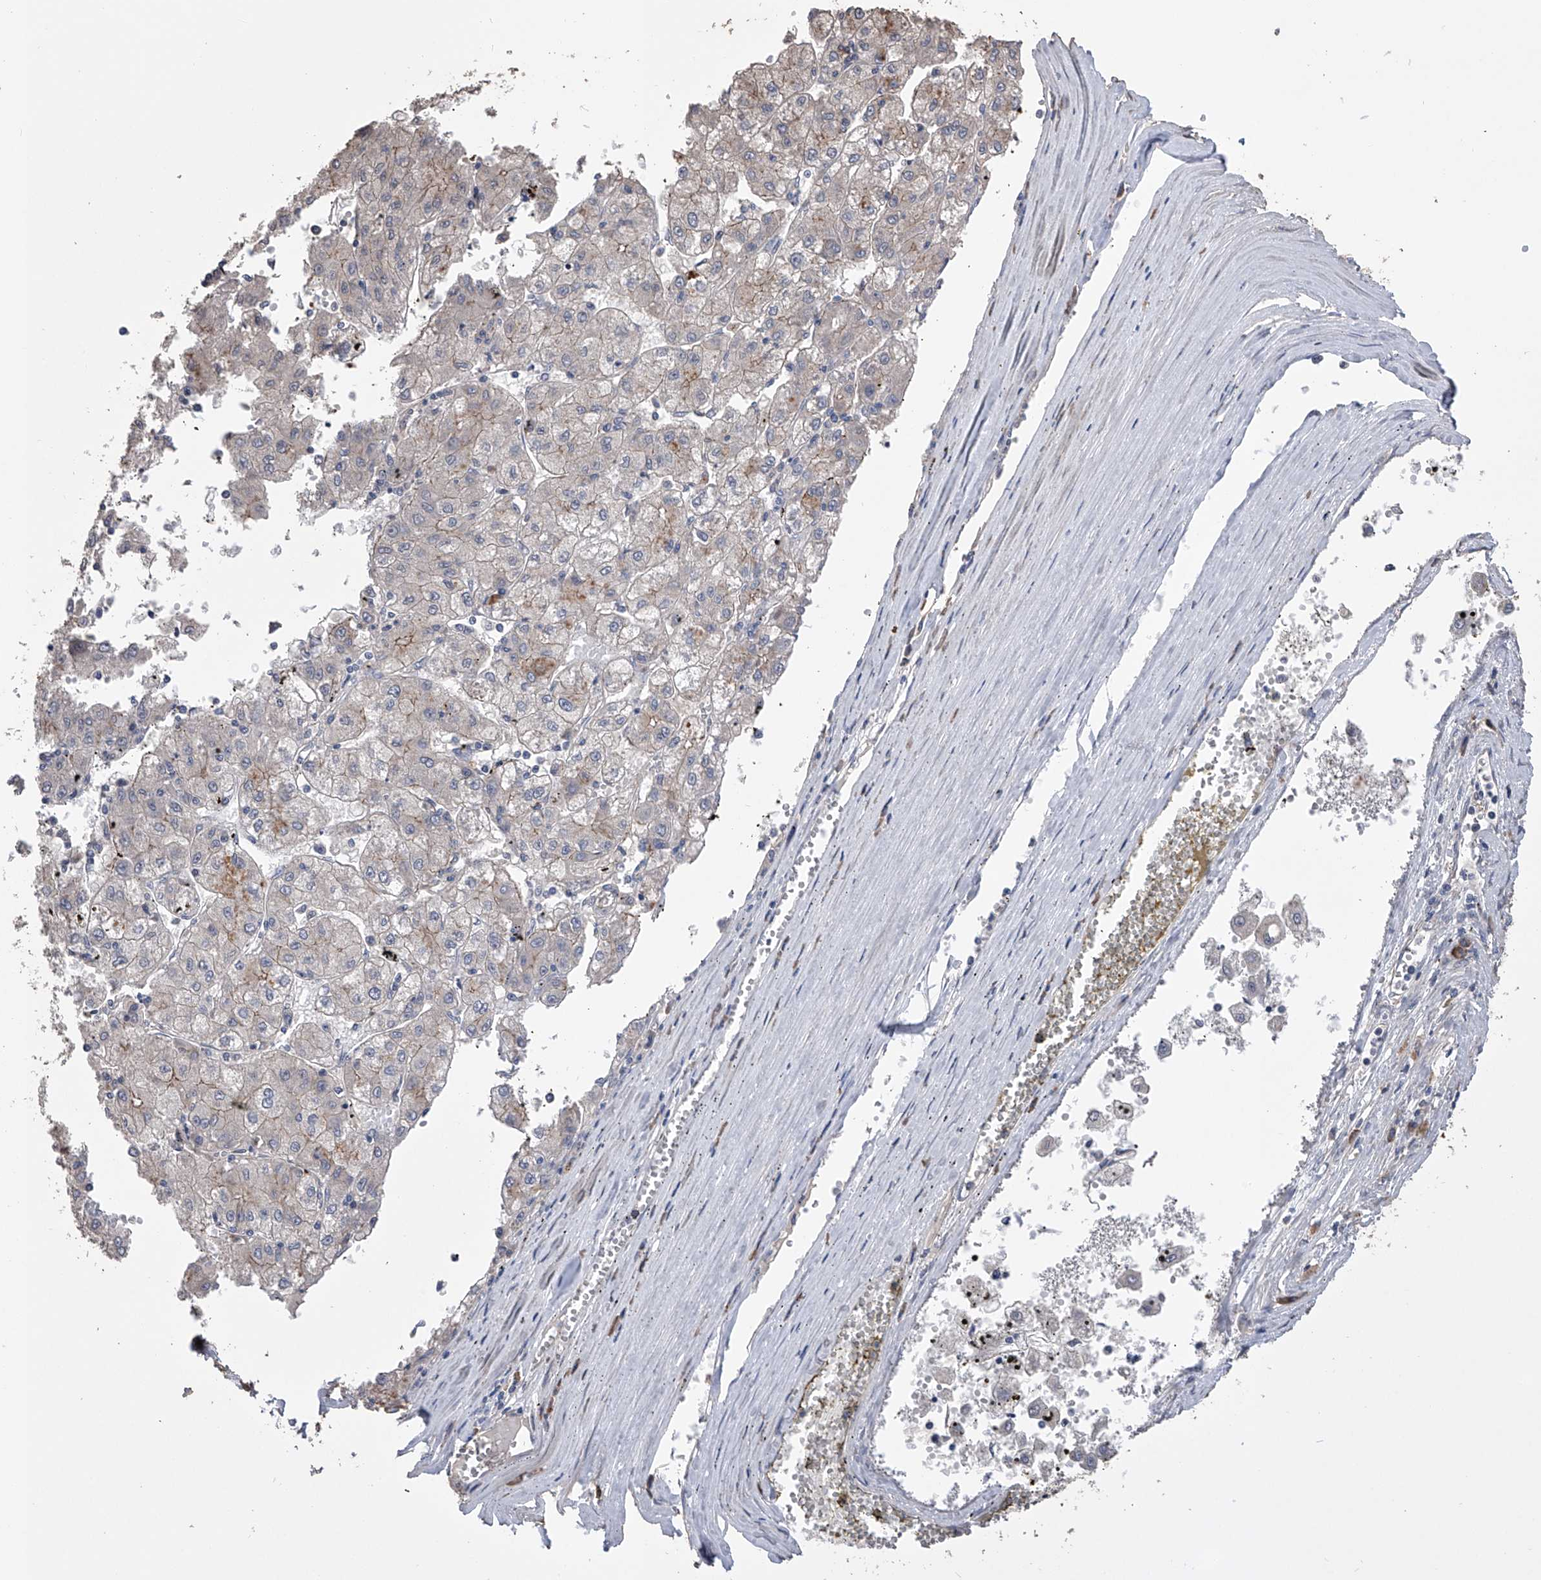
{"staining": {"intensity": "weak", "quantity": "<25%", "location": "cytoplasmic/membranous"}, "tissue": "liver cancer", "cell_type": "Tumor cells", "image_type": "cancer", "snomed": [{"axis": "morphology", "description": "Carcinoma, Hepatocellular, NOS"}, {"axis": "topography", "description": "Liver"}], "caption": "Tumor cells are negative for protein expression in human liver cancer (hepatocellular carcinoma). Nuclei are stained in blue.", "gene": "ZNF343", "patient": {"sex": "male", "age": 72}}